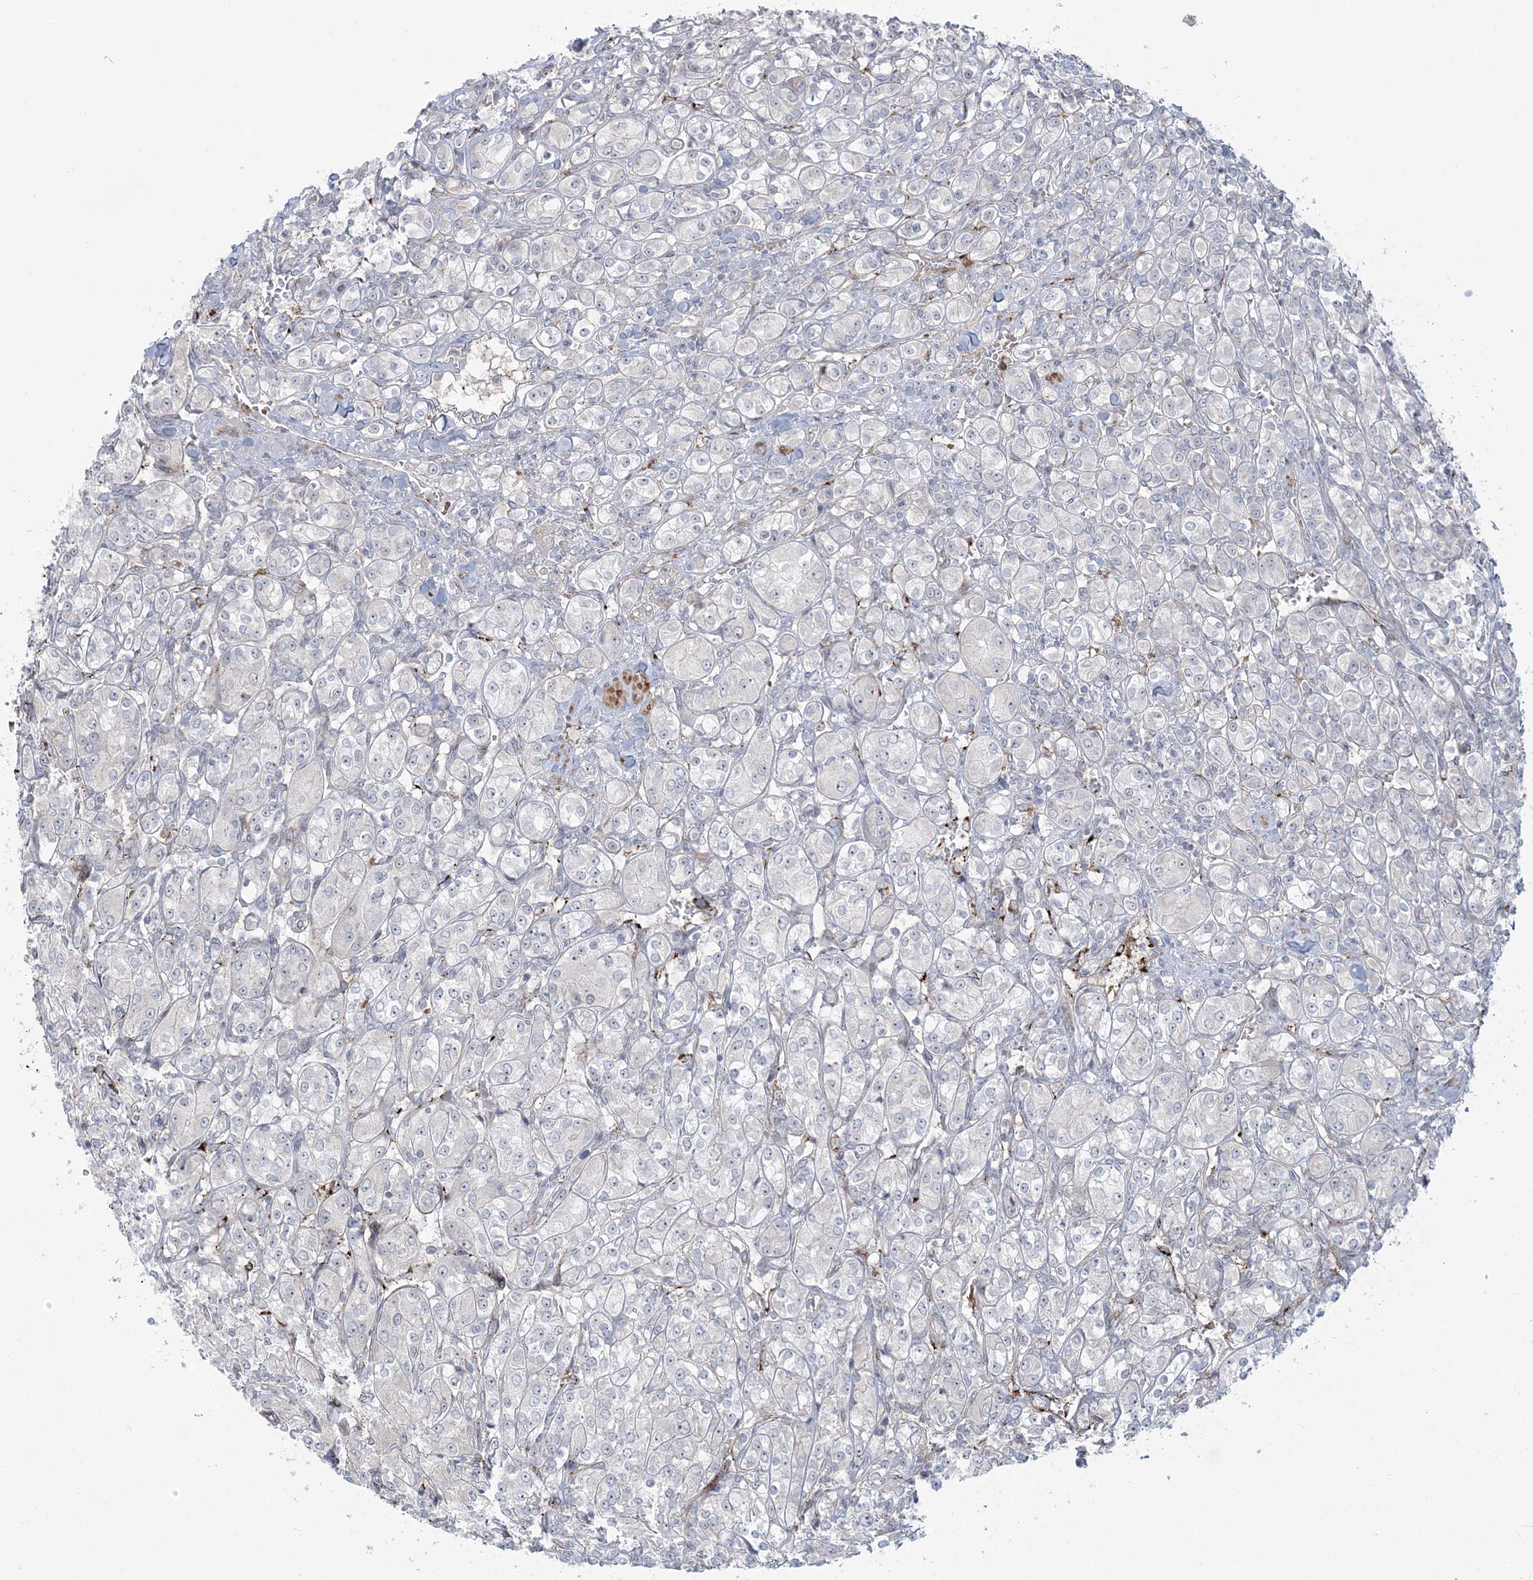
{"staining": {"intensity": "negative", "quantity": "none", "location": "none"}, "tissue": "renal cancer", "cell_type": "Tumor cells", "image_type": "cancer", "snomed": [{"axis": "morphology", "description": "Adenocarcinoma, NOS"}, {"axis": "topography", "description": "Kidney"}], "caption": "High power microscopy photomicrograph of an immunohistochemistry (IHC) histopathology image of renal adenocarcinoma, revealing no significant staining in tumor cells. Nuclei are stained in blue.", "gene": "NUDT9", "patient": {"sex": "male", "age": 77}}